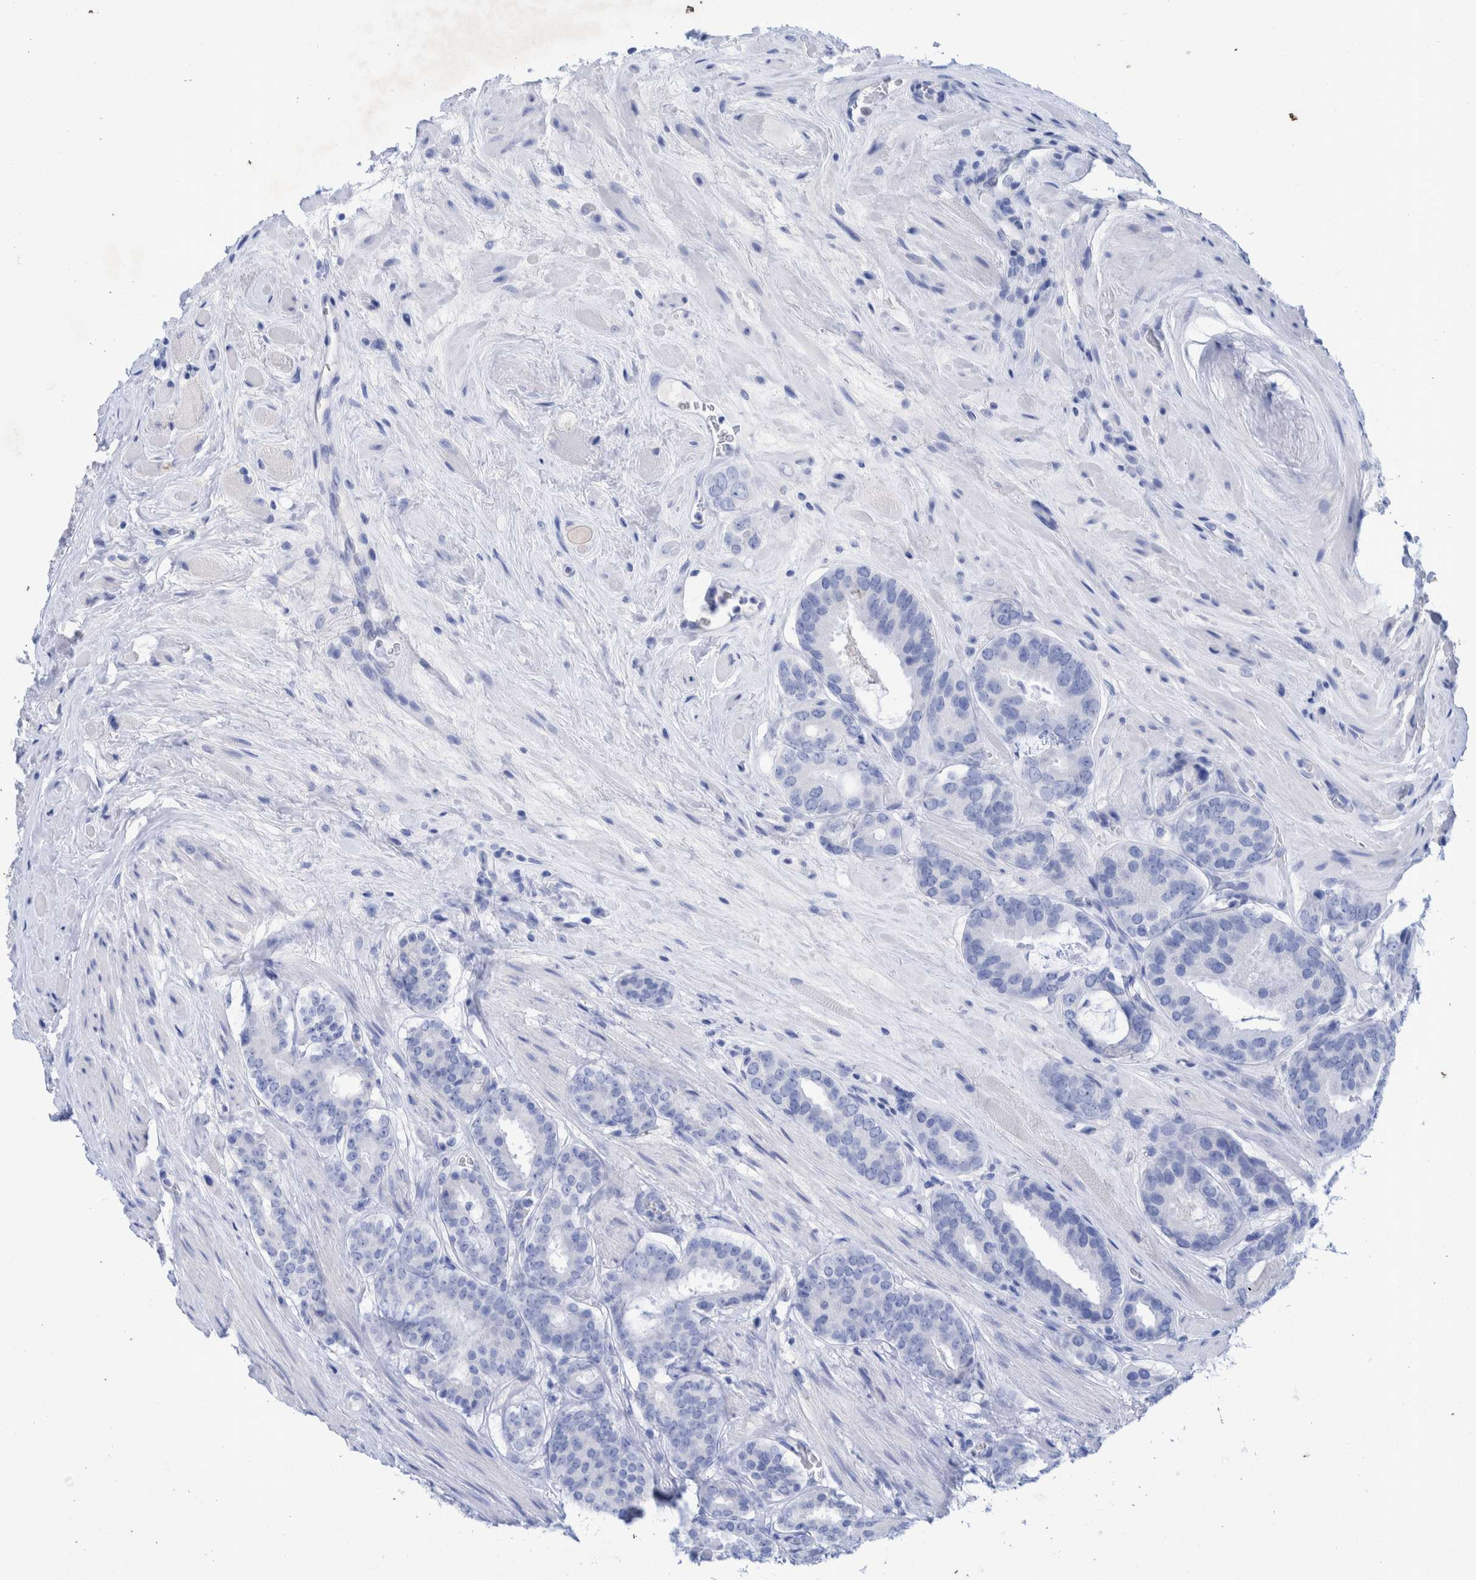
{"staining": {"intensity": "negative", "quantity": "none", "location": "none"}, "tissue": "prostate cancer", "cell_type": "Tumor cells", "image_type": "cancer", "snomed": [{"axis": "morphology", "description": "Adenocarcinoma, Low grade"}, {"axis": "topography", "description": "Prostate"}], "caption": "Human low-grade adenocarcinoma (prostate) stained for a protein using immunohistochemistry (IHC) demonstrates no positivity in tumor cells.", "gene": "PERP", "patient": {"sex": "male", "age": 69}}